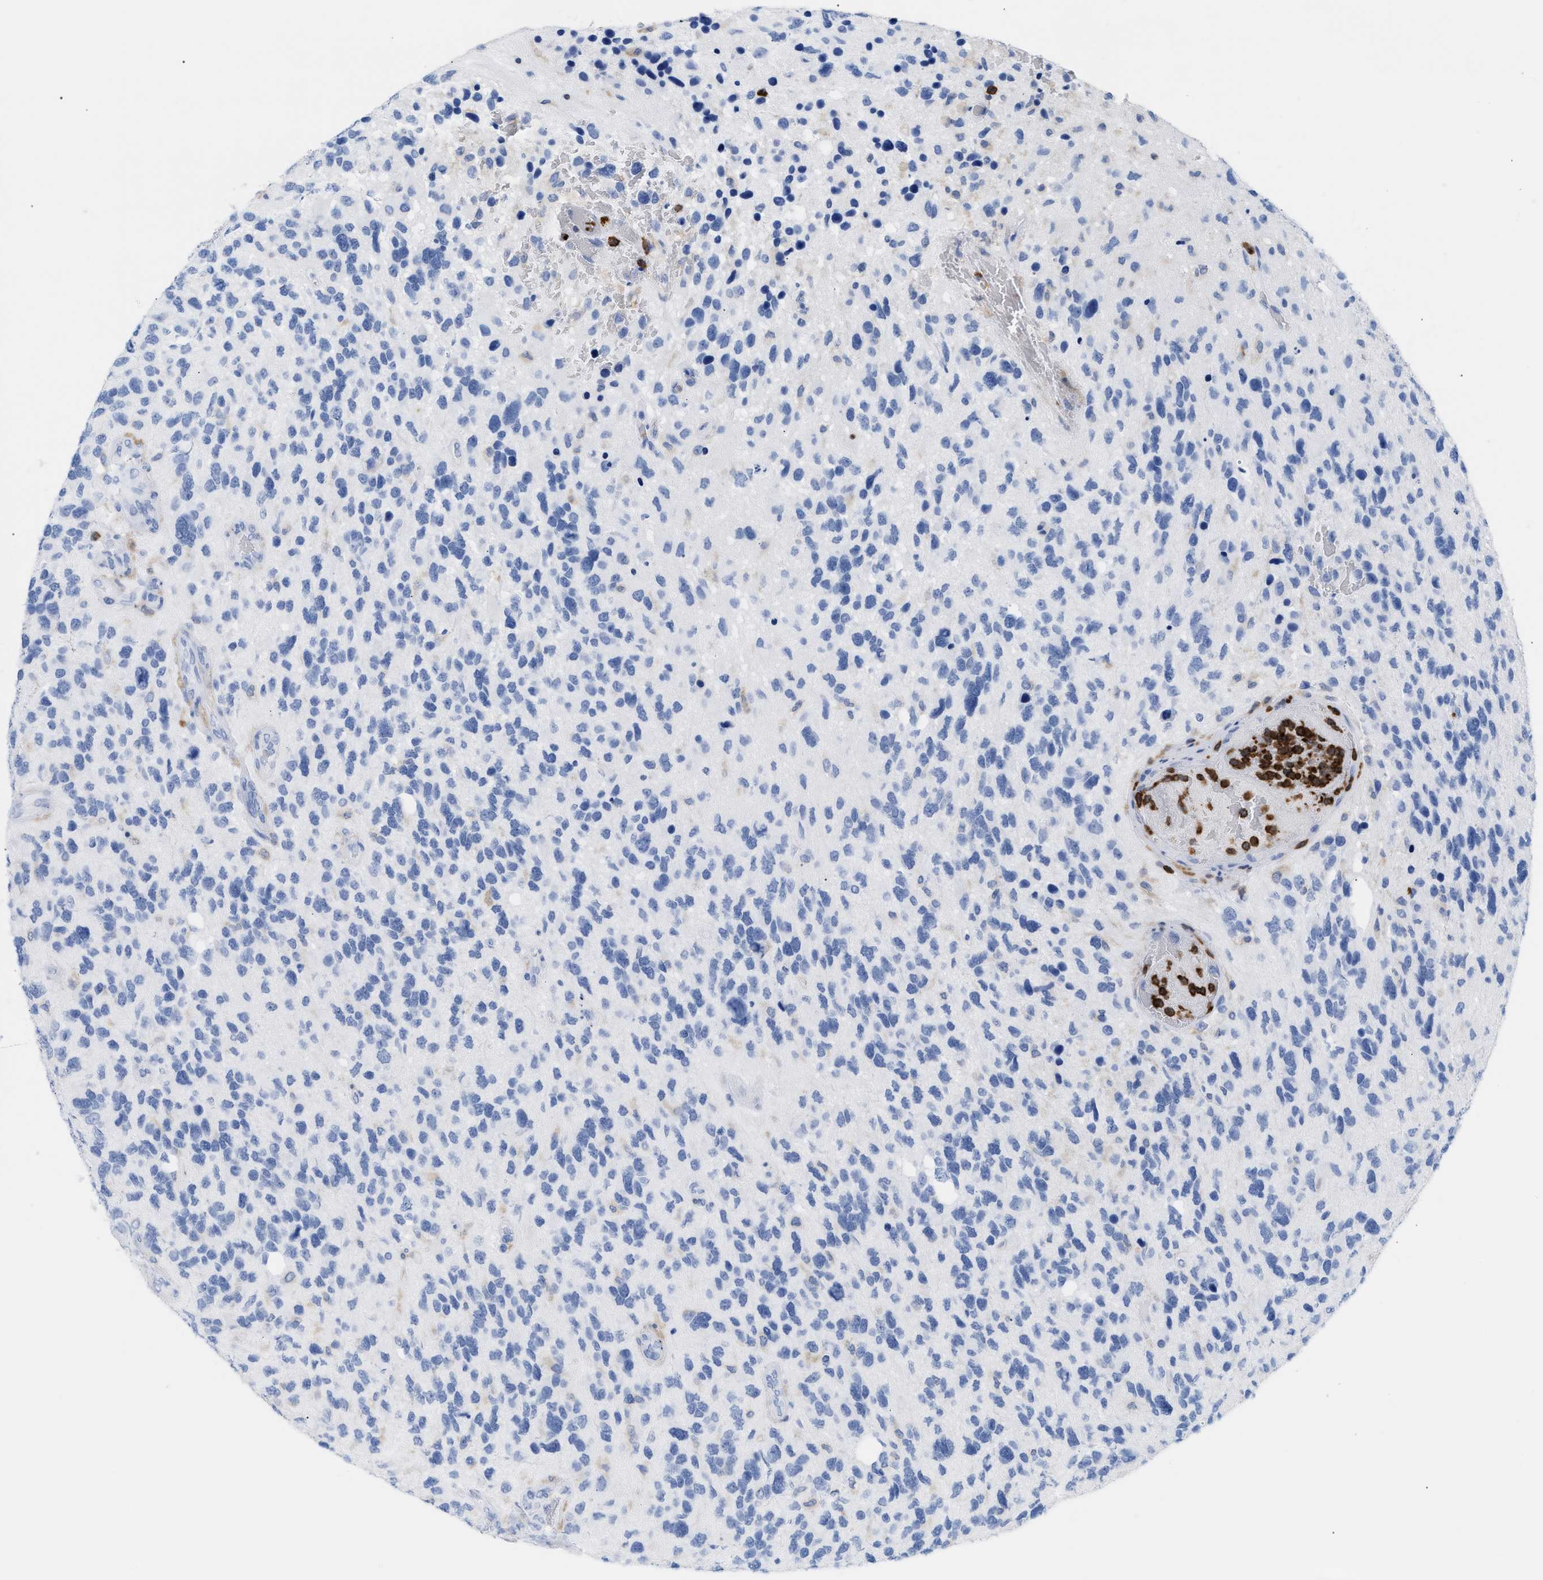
{"staining": {"intensity": "negative", "quantity": "none", "location": "none"}, "tissue": "glioma", "cell_type": "Tumor cells", "image_type": "cancer", "snomed": [{"axis": "morphology", "description": "Glioma, malignant, High grade"}, {"axis": "topography", "description": "Brain"}], "caption": "Immunohistochemistry (IHC) image of malignant glioma (high-grade) stained for a protein (brown), which demonstrates no staining in tumor cells.", "gene": "LCP1", "patient": {"sex": "female", "age": 58}}